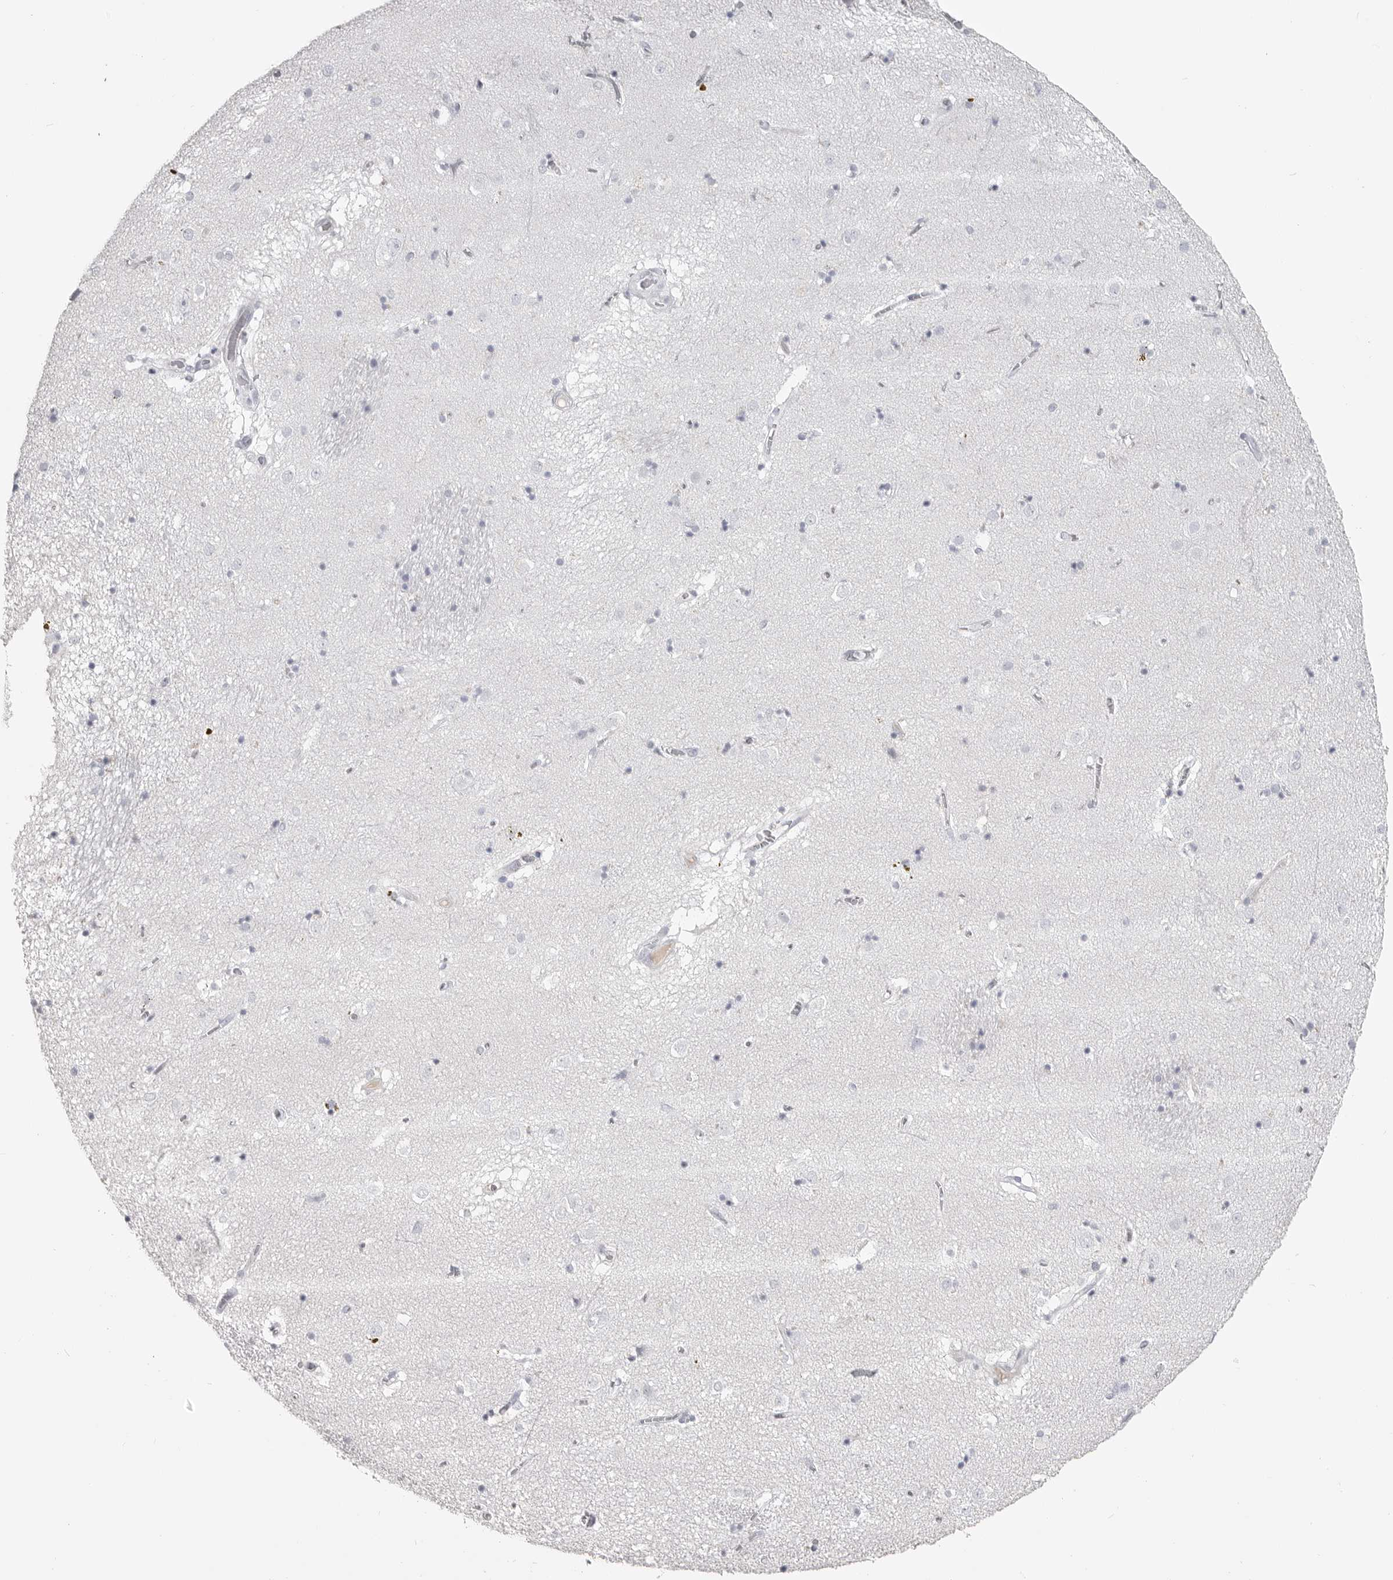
{"staining": {"intensity": "negative", "quantity": "none", "location": "none"}, "tissue": "caudate", "cell_type": "Glial cells", "image_type": "normal", "snomed": [{"axis": "morphology", "description": "Normal tissue, NOS"}, {"axis": "topography", "description": "Lateral ventricle wall"}], "caption": "Immunohistochemistry (IHC) of unremarkable human caudate demonstrates no positivity in glial cells. (Brightfield microscopy of DAB (3,3'-diaminobenzidine) IHC at high magnification).", "gene": "LY6D", "patient": {"sex": "male", "age": 70}}